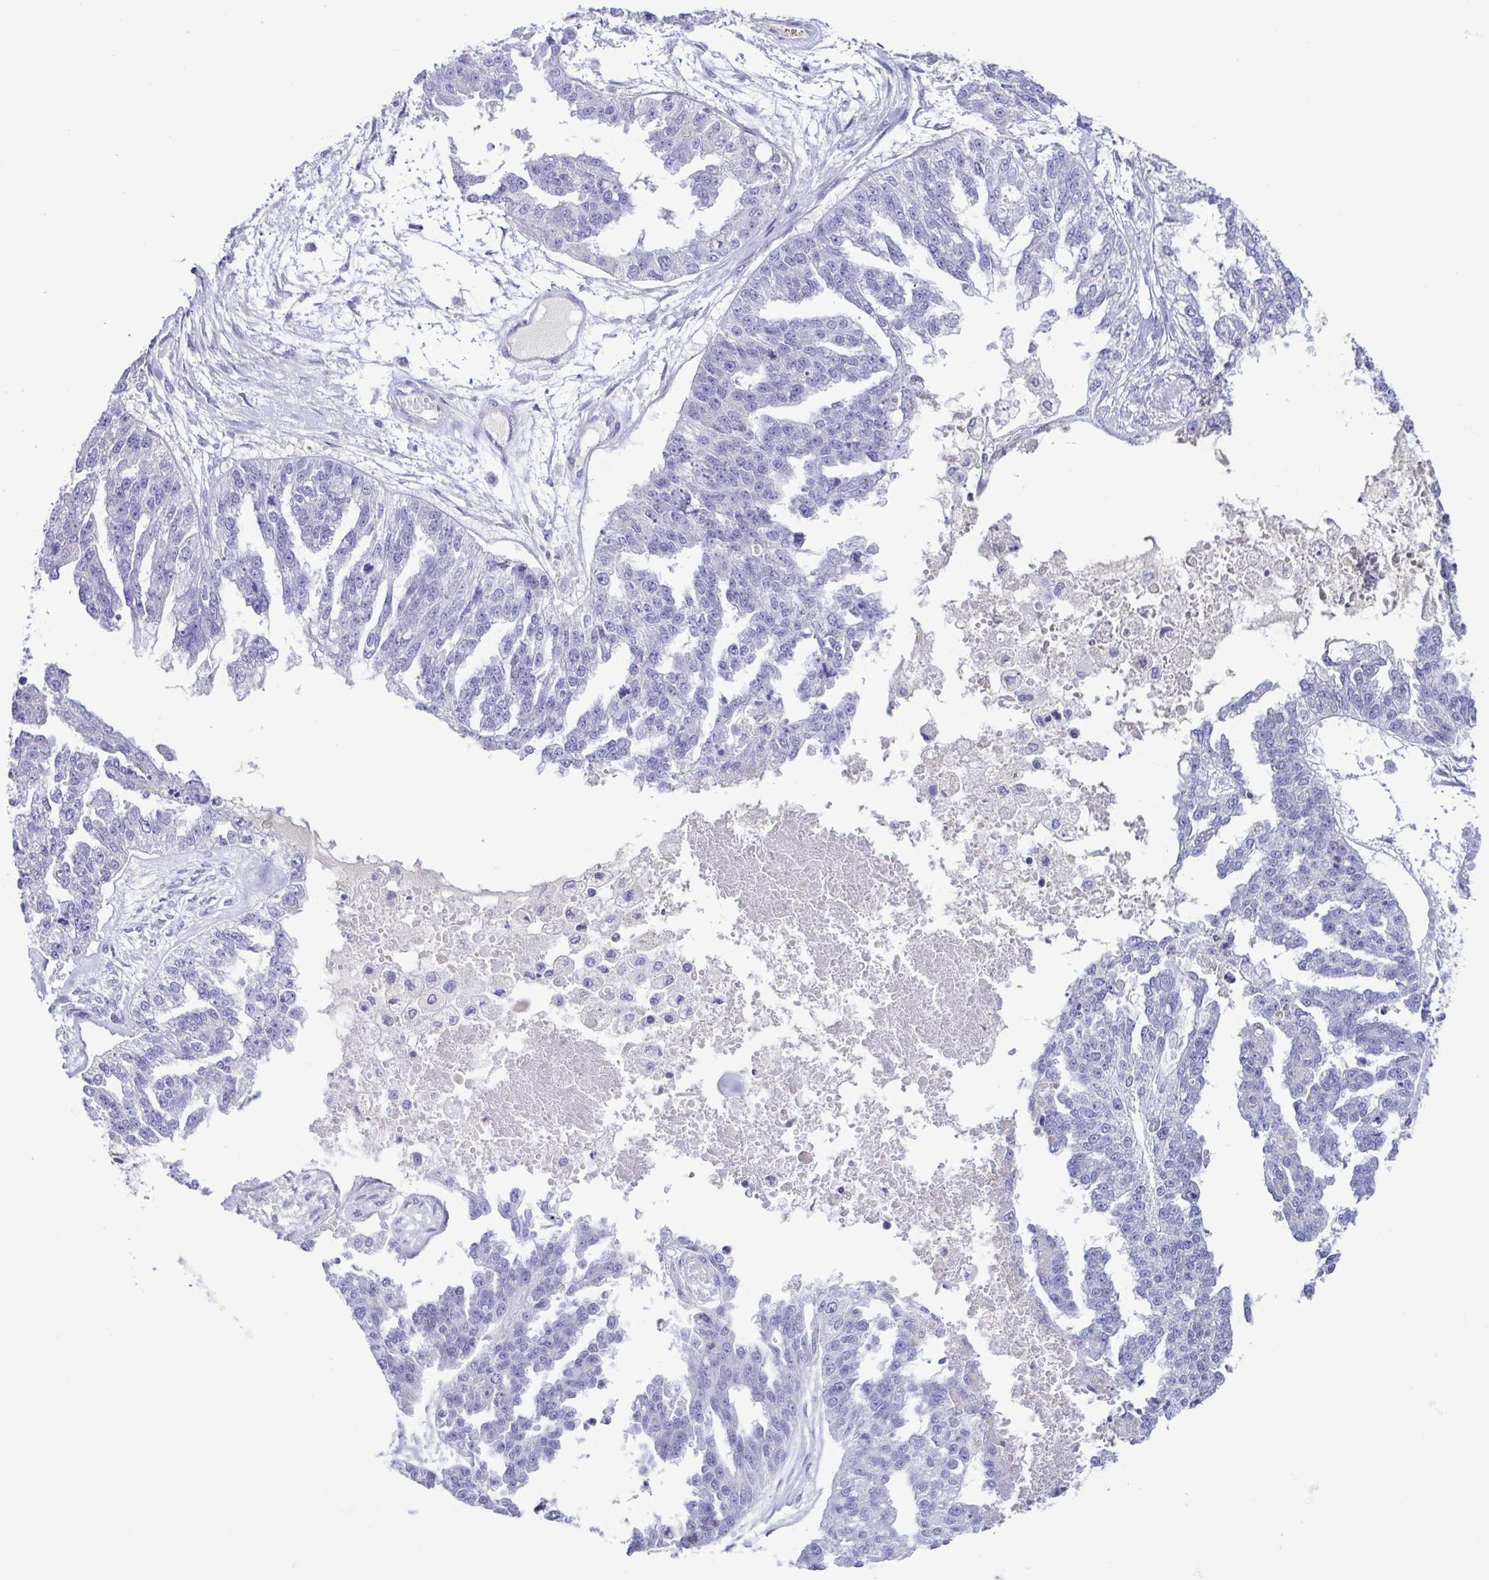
{"staining": {"intensity": "negative", "quantity": "none", "location": "none"}, "tissue": "ovarian cancer", "cell_type": "Tumor cells", "image_type": "cancer", "snomed": [{"axis": "morphology", "description": "Cystadenocarcinoma, serous, NOS"}, {"axis": "topography", "description": "Ovary"}], "caption": "DAB immunohistochemical staining of ovarian serous cystadenocarcinoma reveals no significant positivity in tumor cells.", "gene": "CYP11B1", "patient": {"sex": "female", "age": 58}}